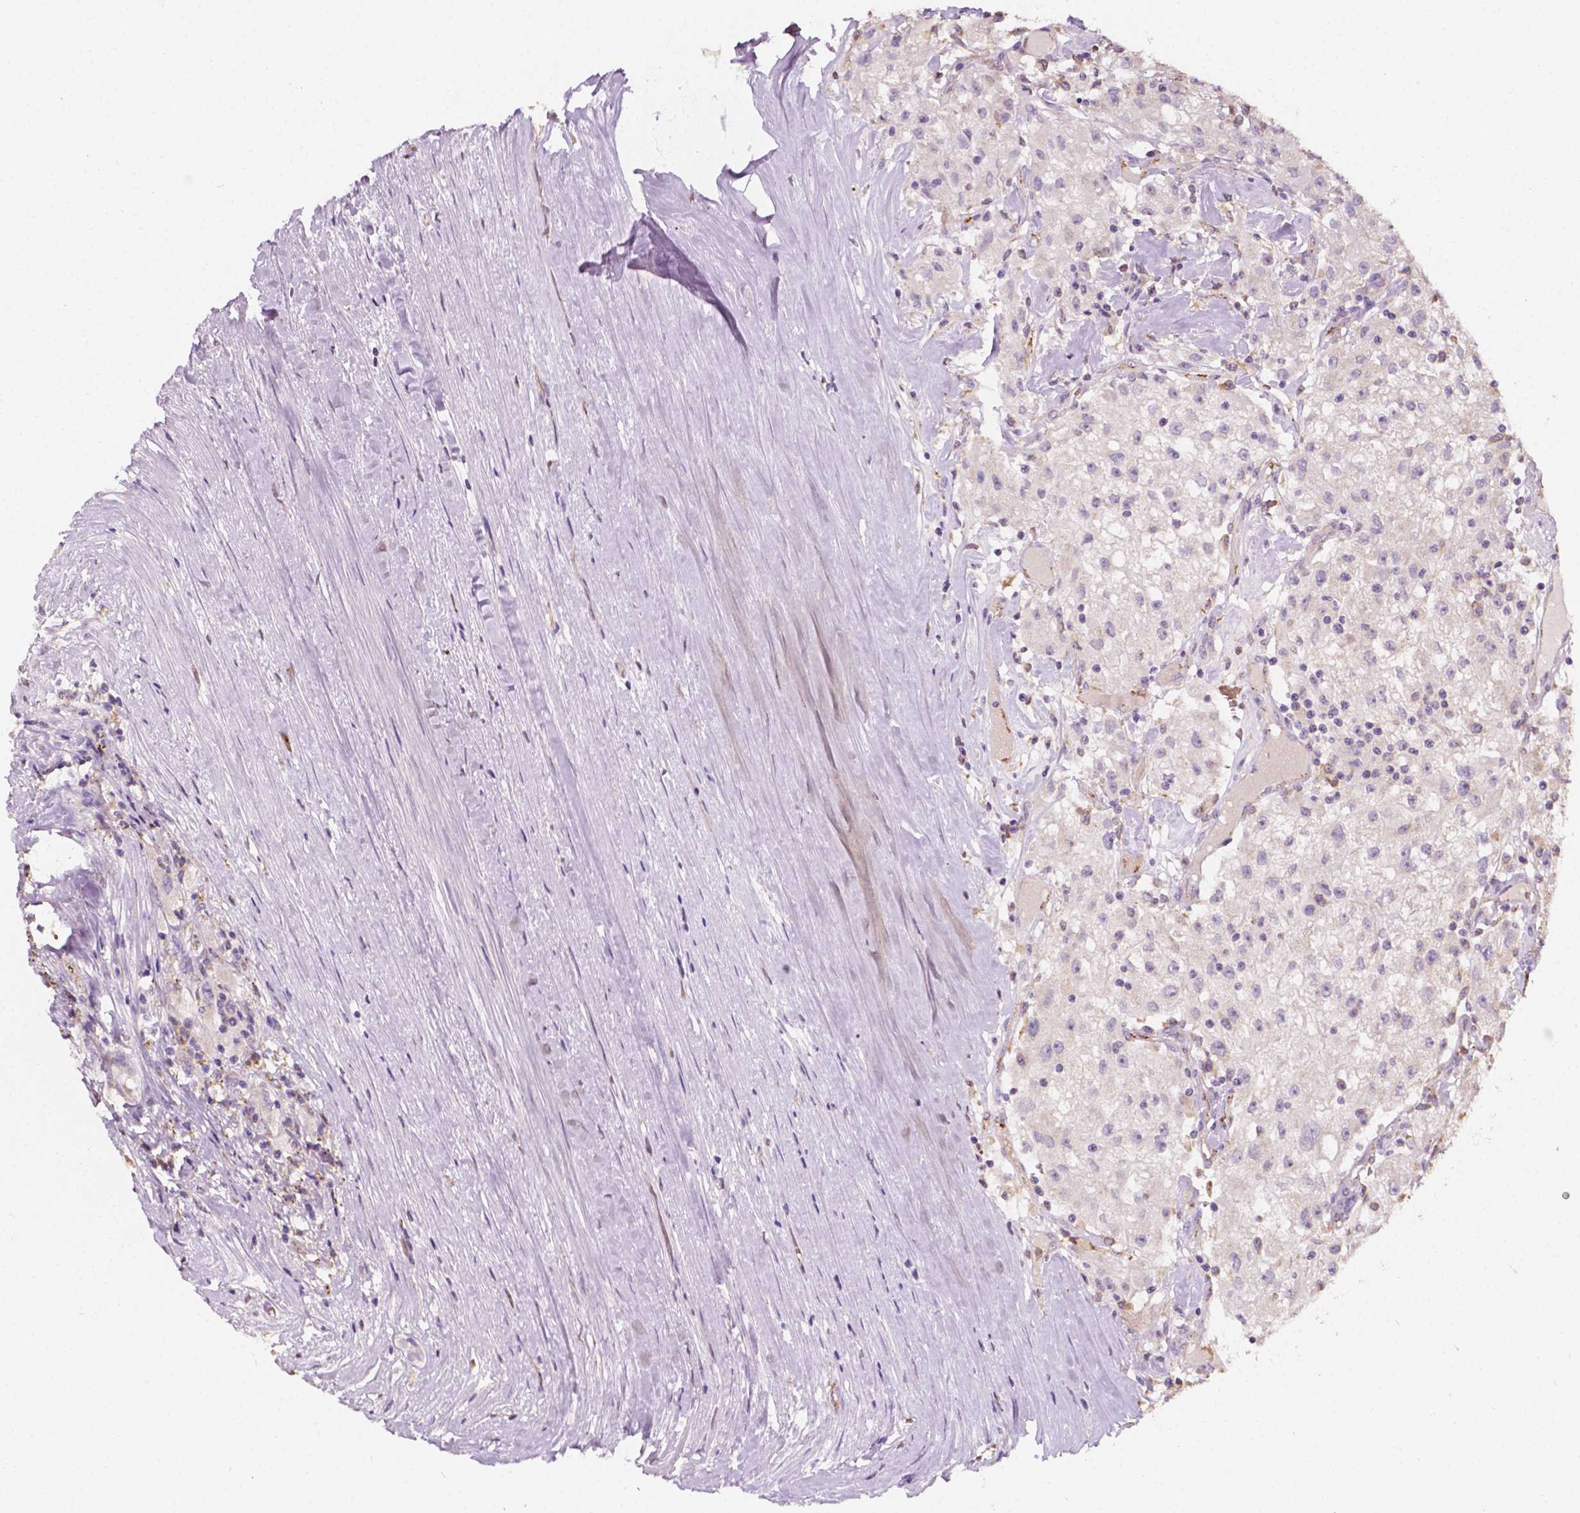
{"staining": {"intensity": "negative", "quantity": "none", "location": "none"}, "tissue": "renal cancer", "cell_type": "Tumor cells", "image_type": "cancer", "snomed": [{"axis": "morphology", "description": "Adenocarcinoma, NOS"}, {"axis": "topography", "description": "Kidney"}], "caption": "Immunohistochemical staining of human renal cancer (adenocarcinoma) demonstrates no significant expression in tumor cells.", "gene": "SLC22A4", "patient": {"sex": "female", "age": 67}}